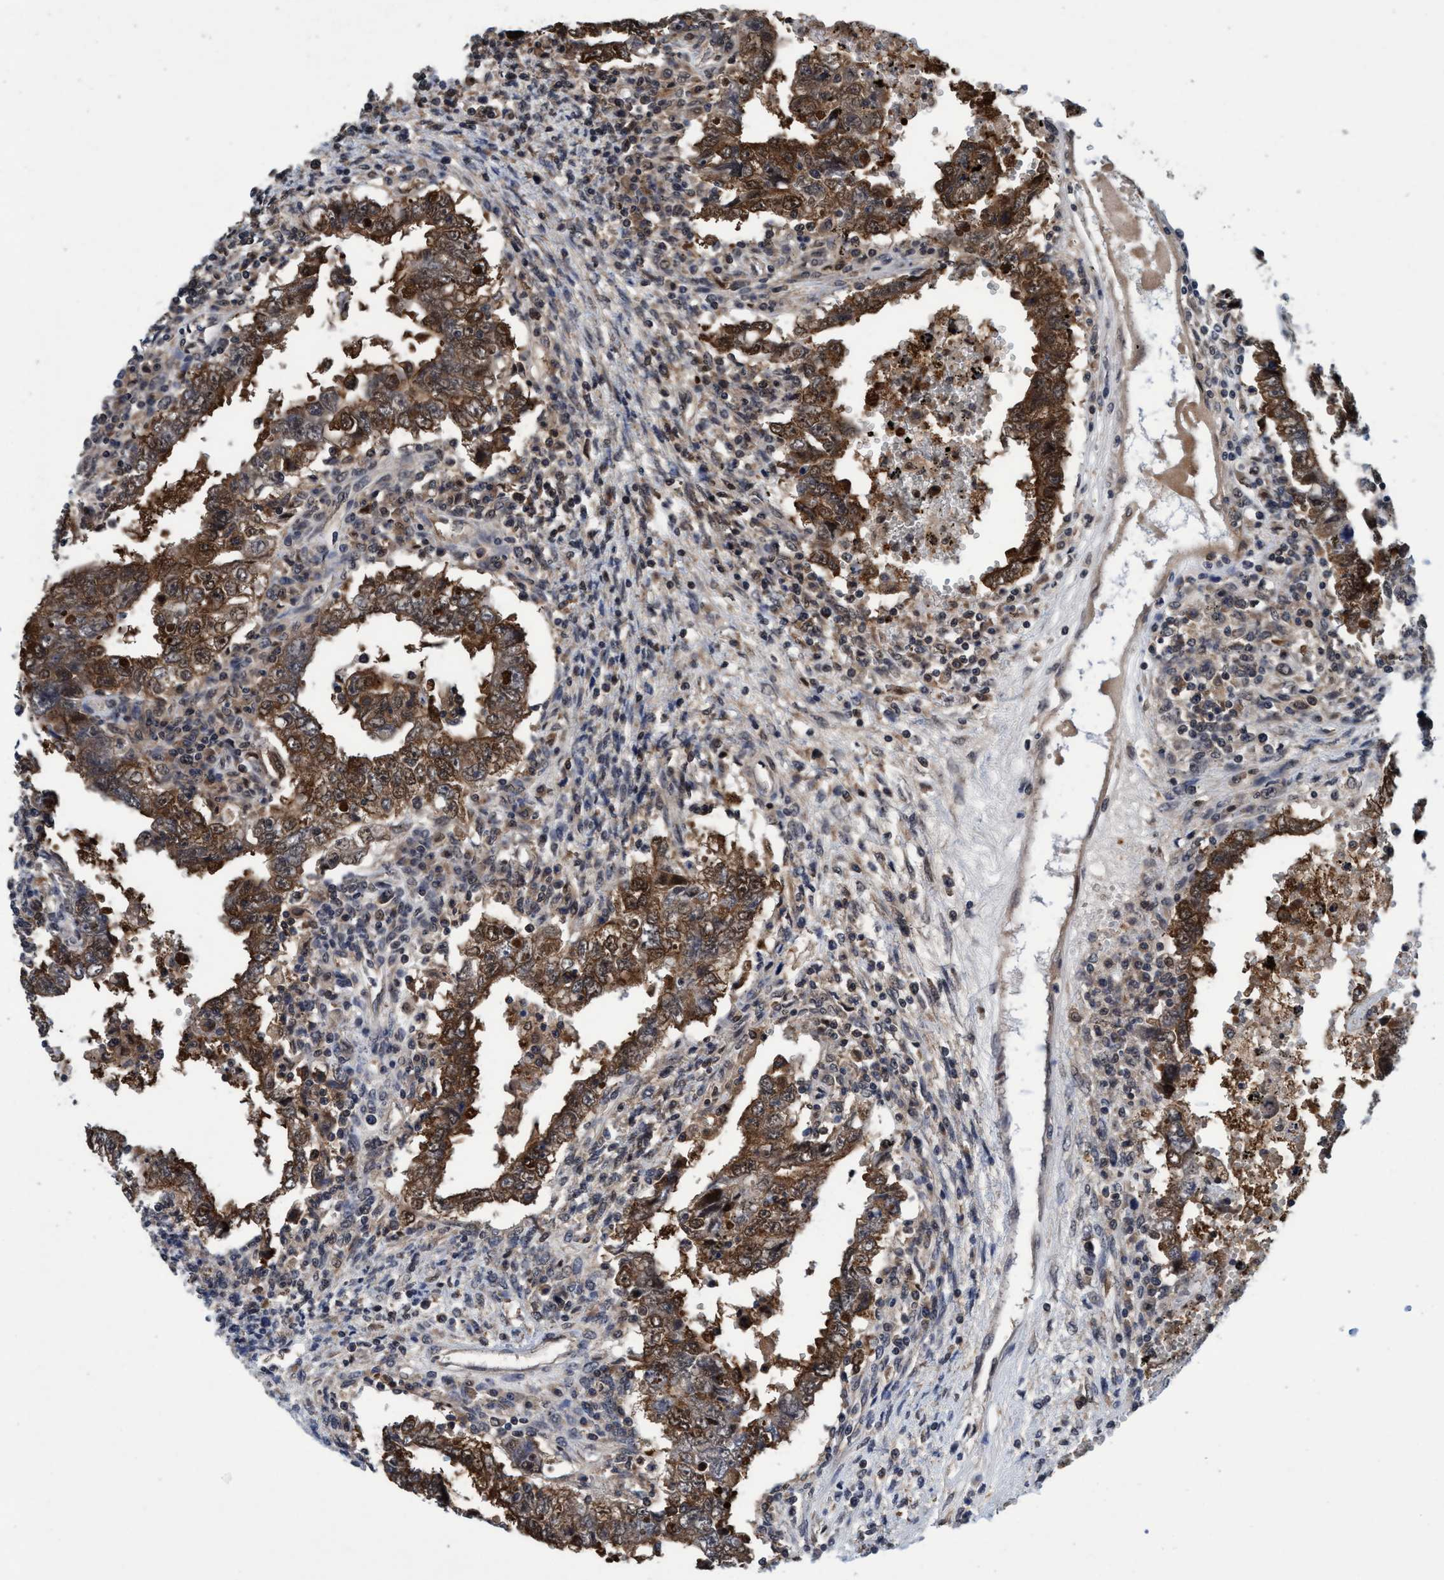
{"staining": {"intensity": "strong", "quantity": ">75%", "location": "cytoplasmic/membranous"}, "tissue": "testis cancer", "cell_type": "Tumor cells", "image_type": "cancer", "snomed": [{"axis": "morphology", "description": "Carcinoma, Embryonal, NOS"}, {"axis": "topography", "description": "Testis"}], "caption": "Immunohistochemical staining of testis embryonal carcinoma reveals strong cytoplasmic/membranous protein staining in about >75% of tumor cells.", "gene": "PSMD12", "patient": {"sex": "male", "age": 26}}